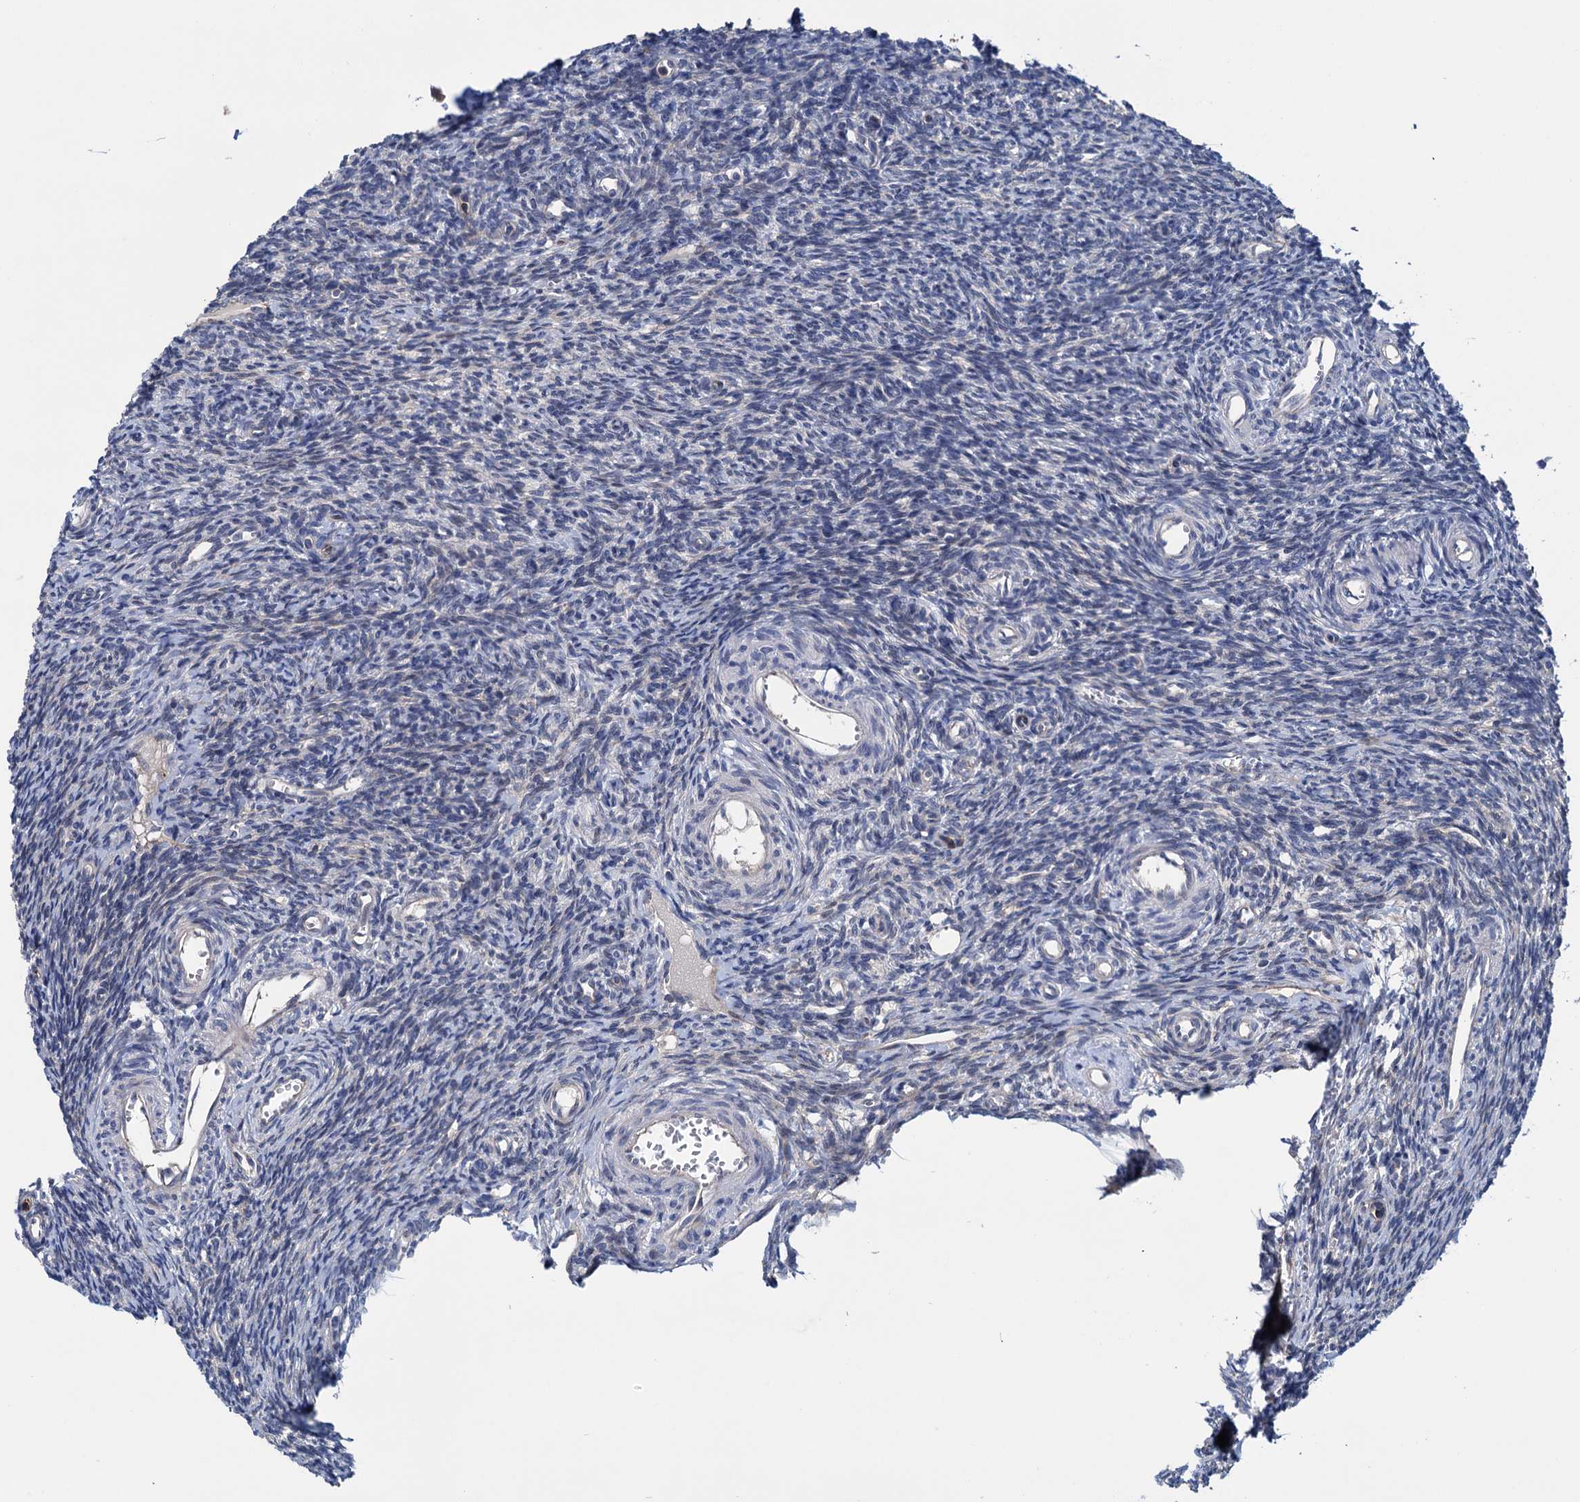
{"staining": {"intensity": "negative", "quantity": "none", "location": "none"}, "tissue": "ovary", "cell_type": "Follicle cells", "image_type": "normal", "snomed": [{"axis": "morphology", "description": "Normal tissue, NOS"}, {"axis": "topography", "description": "Ovary"}], "caption": "A high-resolution image shows IHC staining of benign ovary, which exhibits no significant staining in follicle cells.", "gene": "EYA4", "patient": {"sex": "female", "age": 39}}